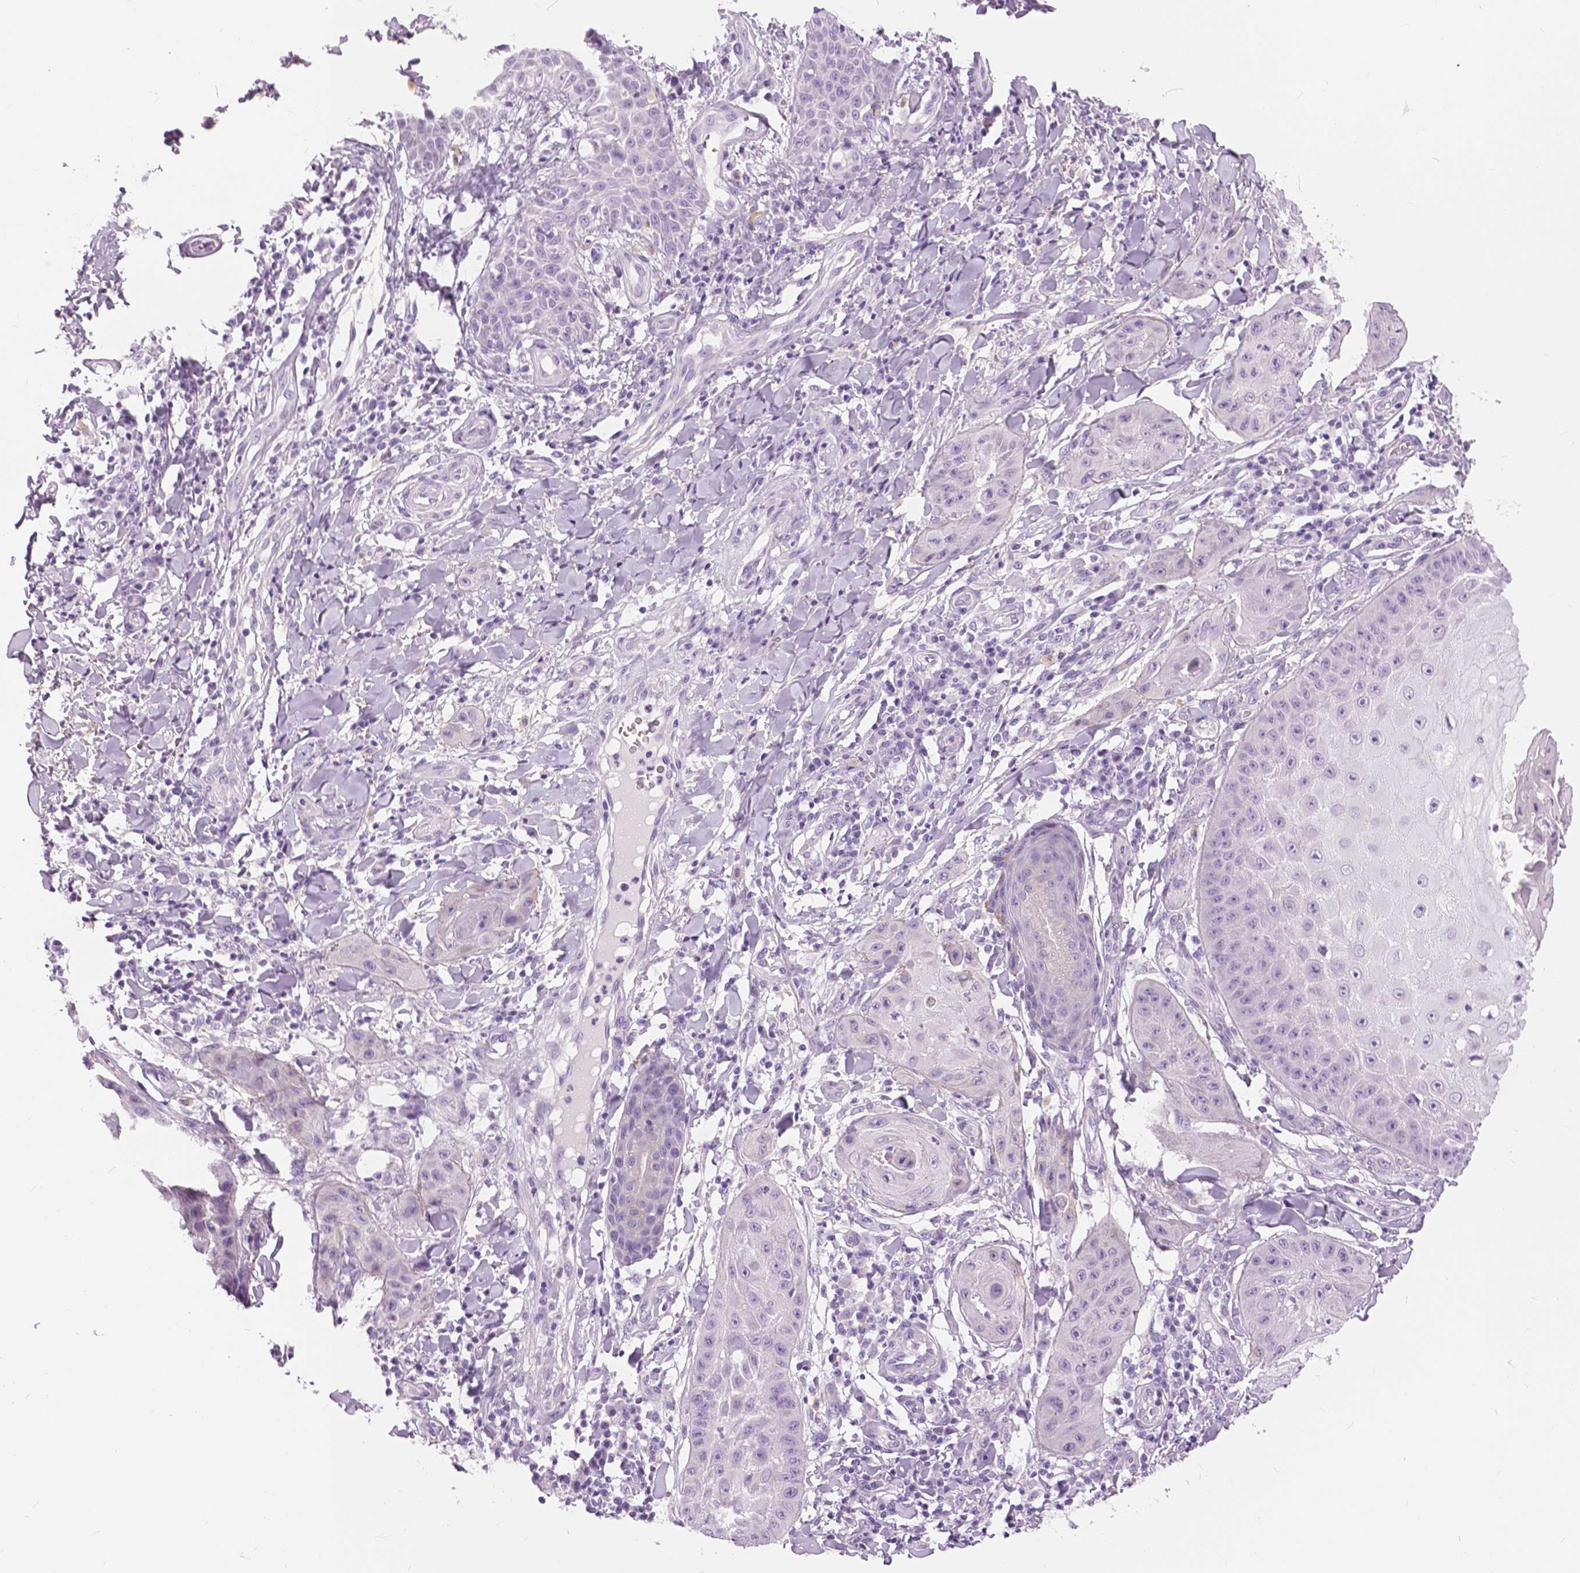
{"staining": {"intensity": "negative", "quantity": "none", "location": "none"}, "tissue": "skin cancer", "cell_type": "Tumor cells", "image_type": "cancer", "snomed": [{"axis": "morphology", "description": "Squamous cell carcinoma, NOS"}, {"axis": "topography", "description": "Skin"}], "caption": "The micrograph shows no staining of tumor cells in skin cancer.", "gene": "TP53TG5", "patient": {"sex": "male", "age": 70}}